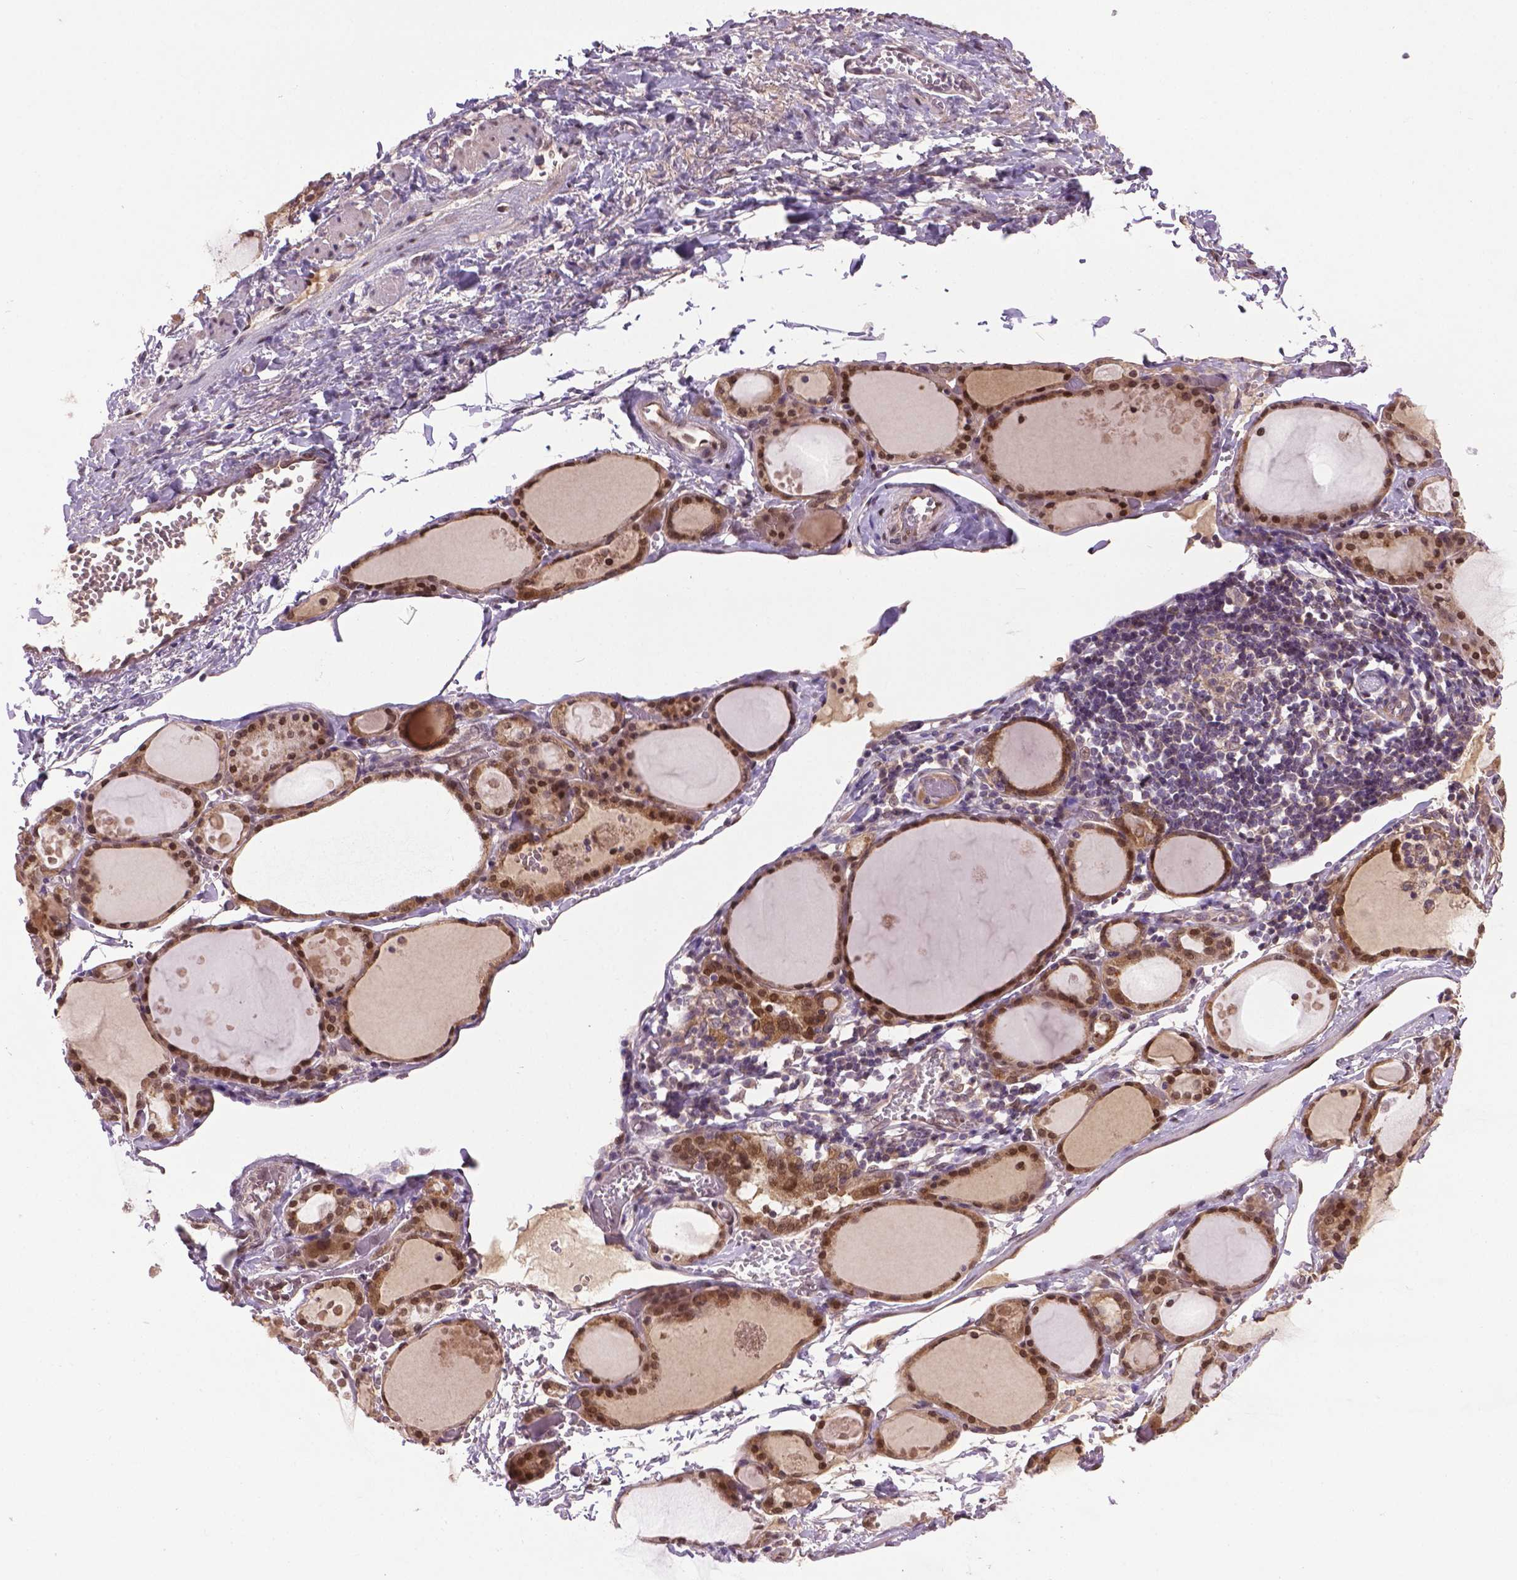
{"staining": {"intensity": "moderate", "quantity": ">75%", "location": "cytoplasmic/membranous,nuclear"}, "tissue": "thyroid gland", "cell_type": "Glandular cells", "image_type": "normal", "snomed": [{"axis": "morphology", "description": "Normal tissue, NOS"}, {"axis": "topography", "description": "Thyroid gland"}], "caption": "Thyroid gland stained for a protein exhibits moderate cytoplasmic/membranous,nuclear positivity in glandular cells. (brown staining indicates protein expression, while blue staining denotes nuclei).", "gene": "ENSG00000289700", "patient": {"sex": "male", "age": 68}}